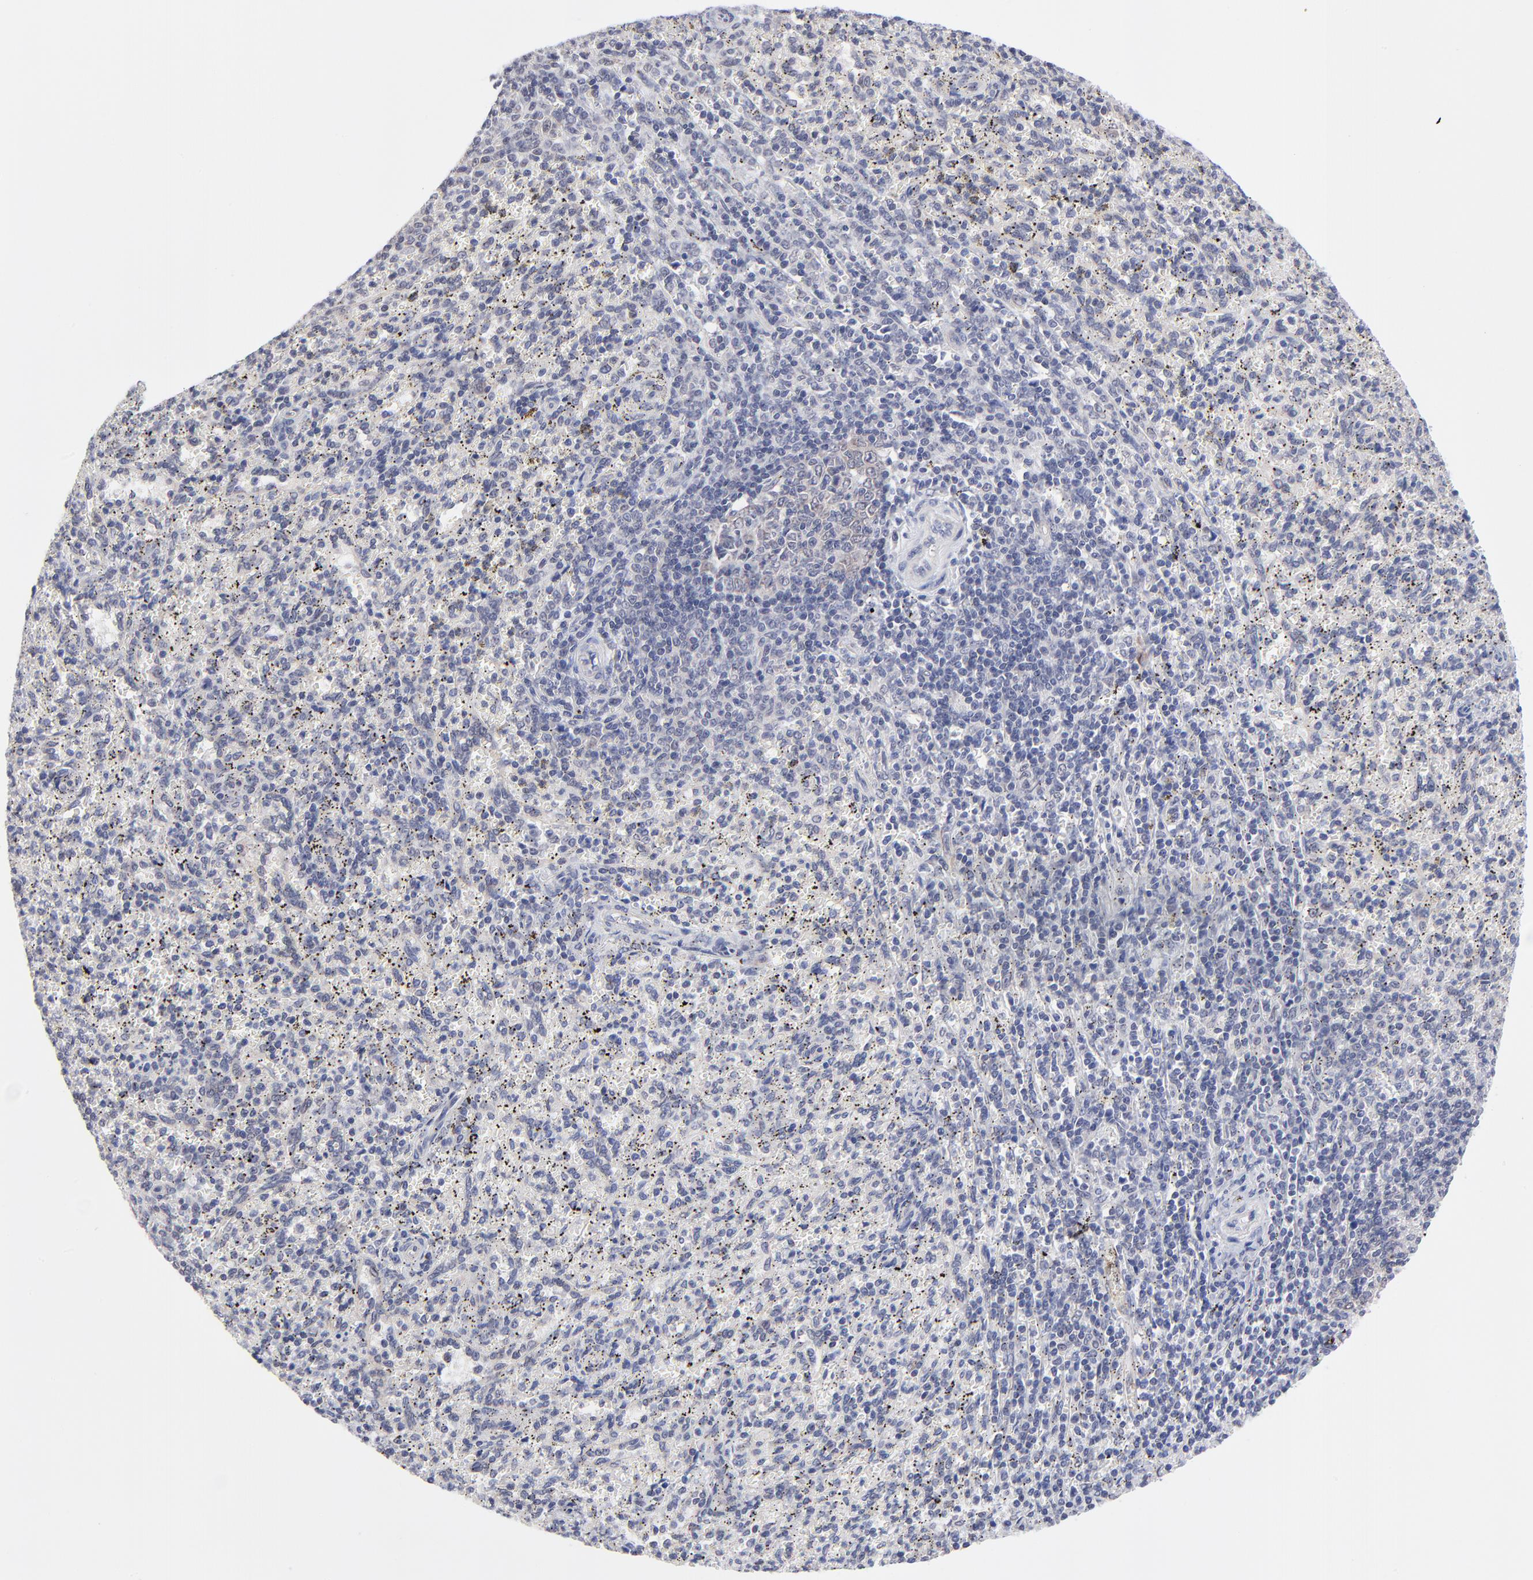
{"staining": {"intensity": "negative", "quantity": "none", "location": "none"}, "tissue": "spleen", "cell_type": "Cells in red pulp", "image_type": "normal", "snomed": [{"axis": "morphology", "description": "Normal tissue, NOS"}, {"axis": "topography", "description": "Spleen"}], "caption": "This is an immunohistochemistry (IHC) photomicrograph of benign spleen. There is no positivity in cells in red pulp.", "gene": "FBXO8", "patient": {"sex": "female", "age": 10}}